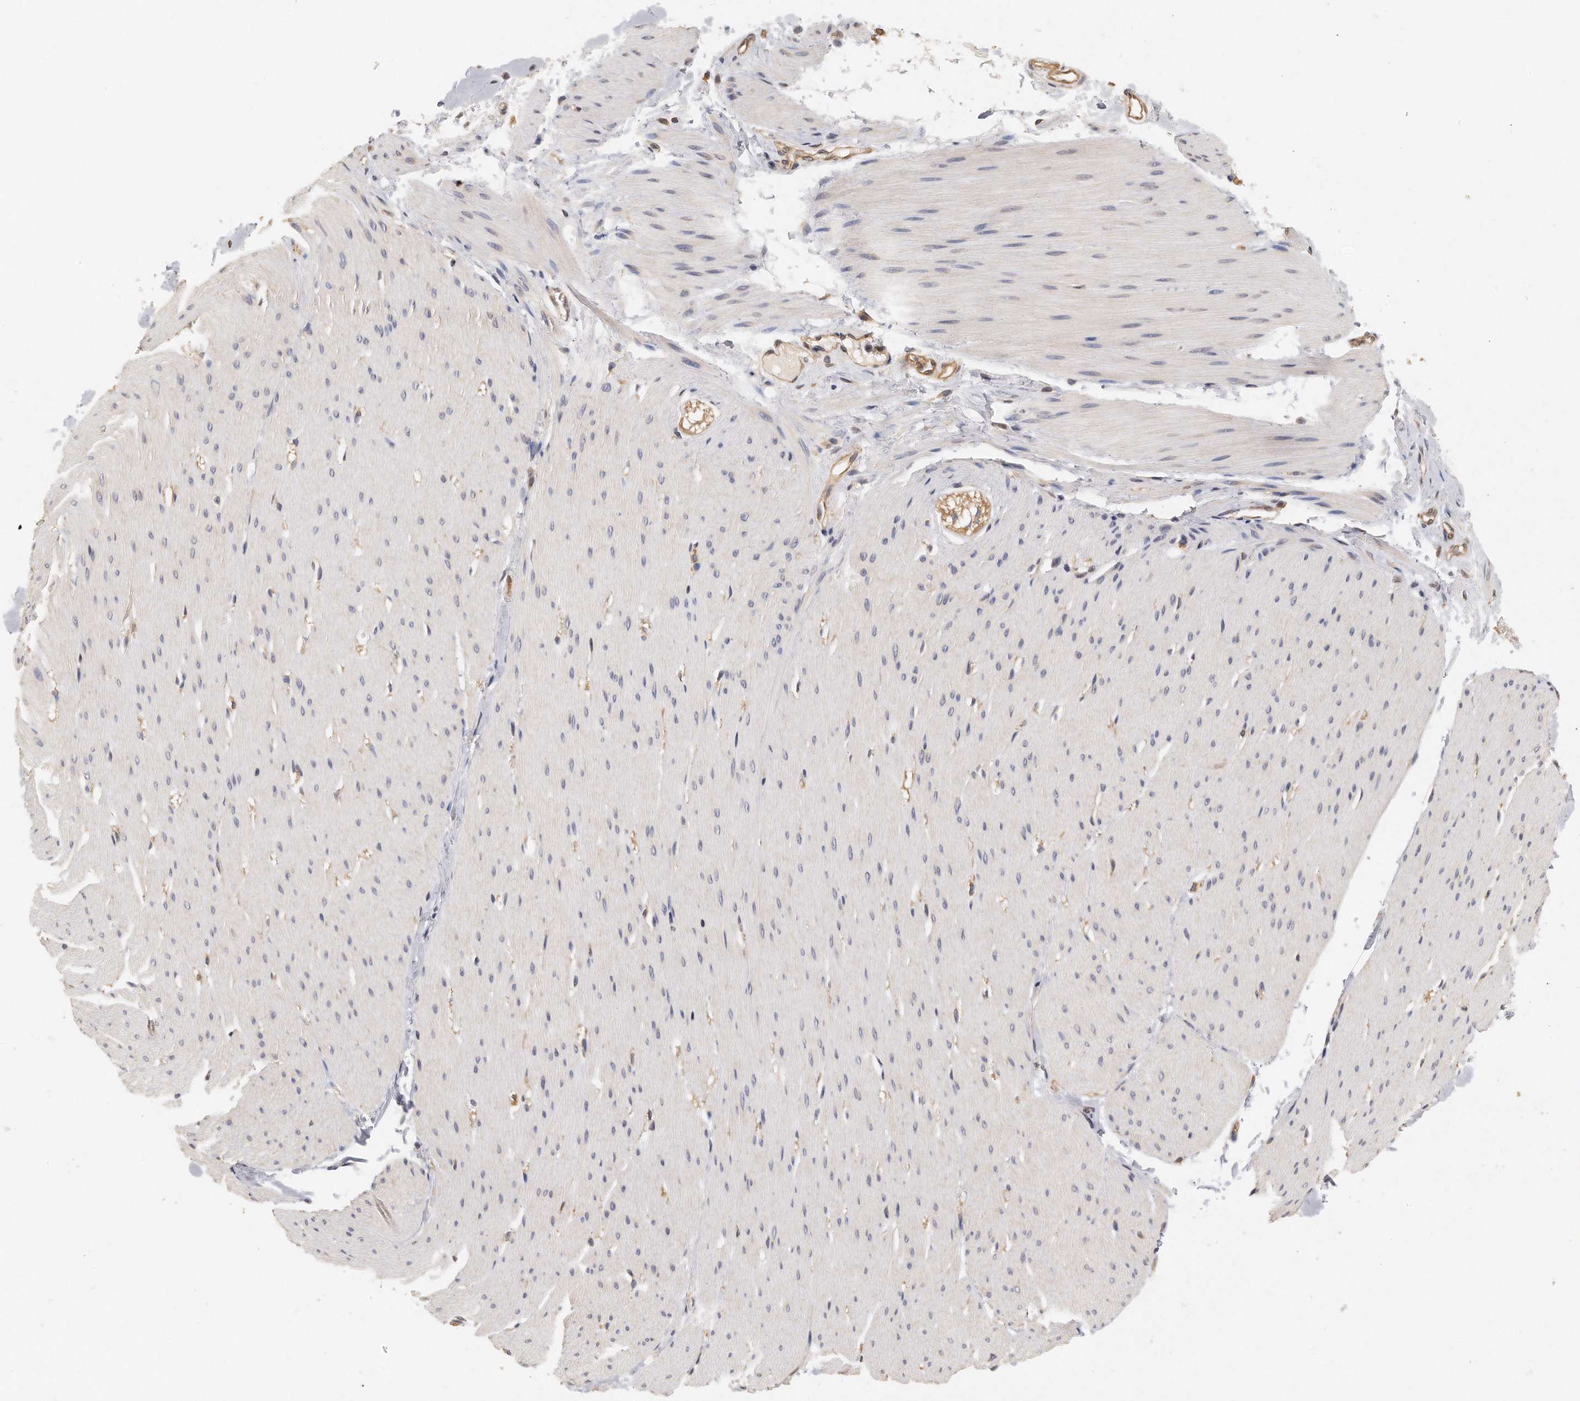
{"staining": {"intensity": "weak", "quantity": "25%-75%", "location": "cytoplasmic/membranous"}, "tissue": "smooth muscle", "cell_type": "Smooth muscle cells", "image_type": "normal", "snomed": [{"axis": "morphology", "description": "Normal tissue, NOS"}, {"axis": "topography", "description": "Smooth muscle"}, {"axis": "topography", "description": "Colon"}], "caption": "This photomicrograph shows IHC staining of benign smooth muscle, with low weak cytoplasmic/membranous expression in about 25%-75% of smooth muscle cells.", "gene": "CHST7", "patient": {"sex": "male", "age": 67}}